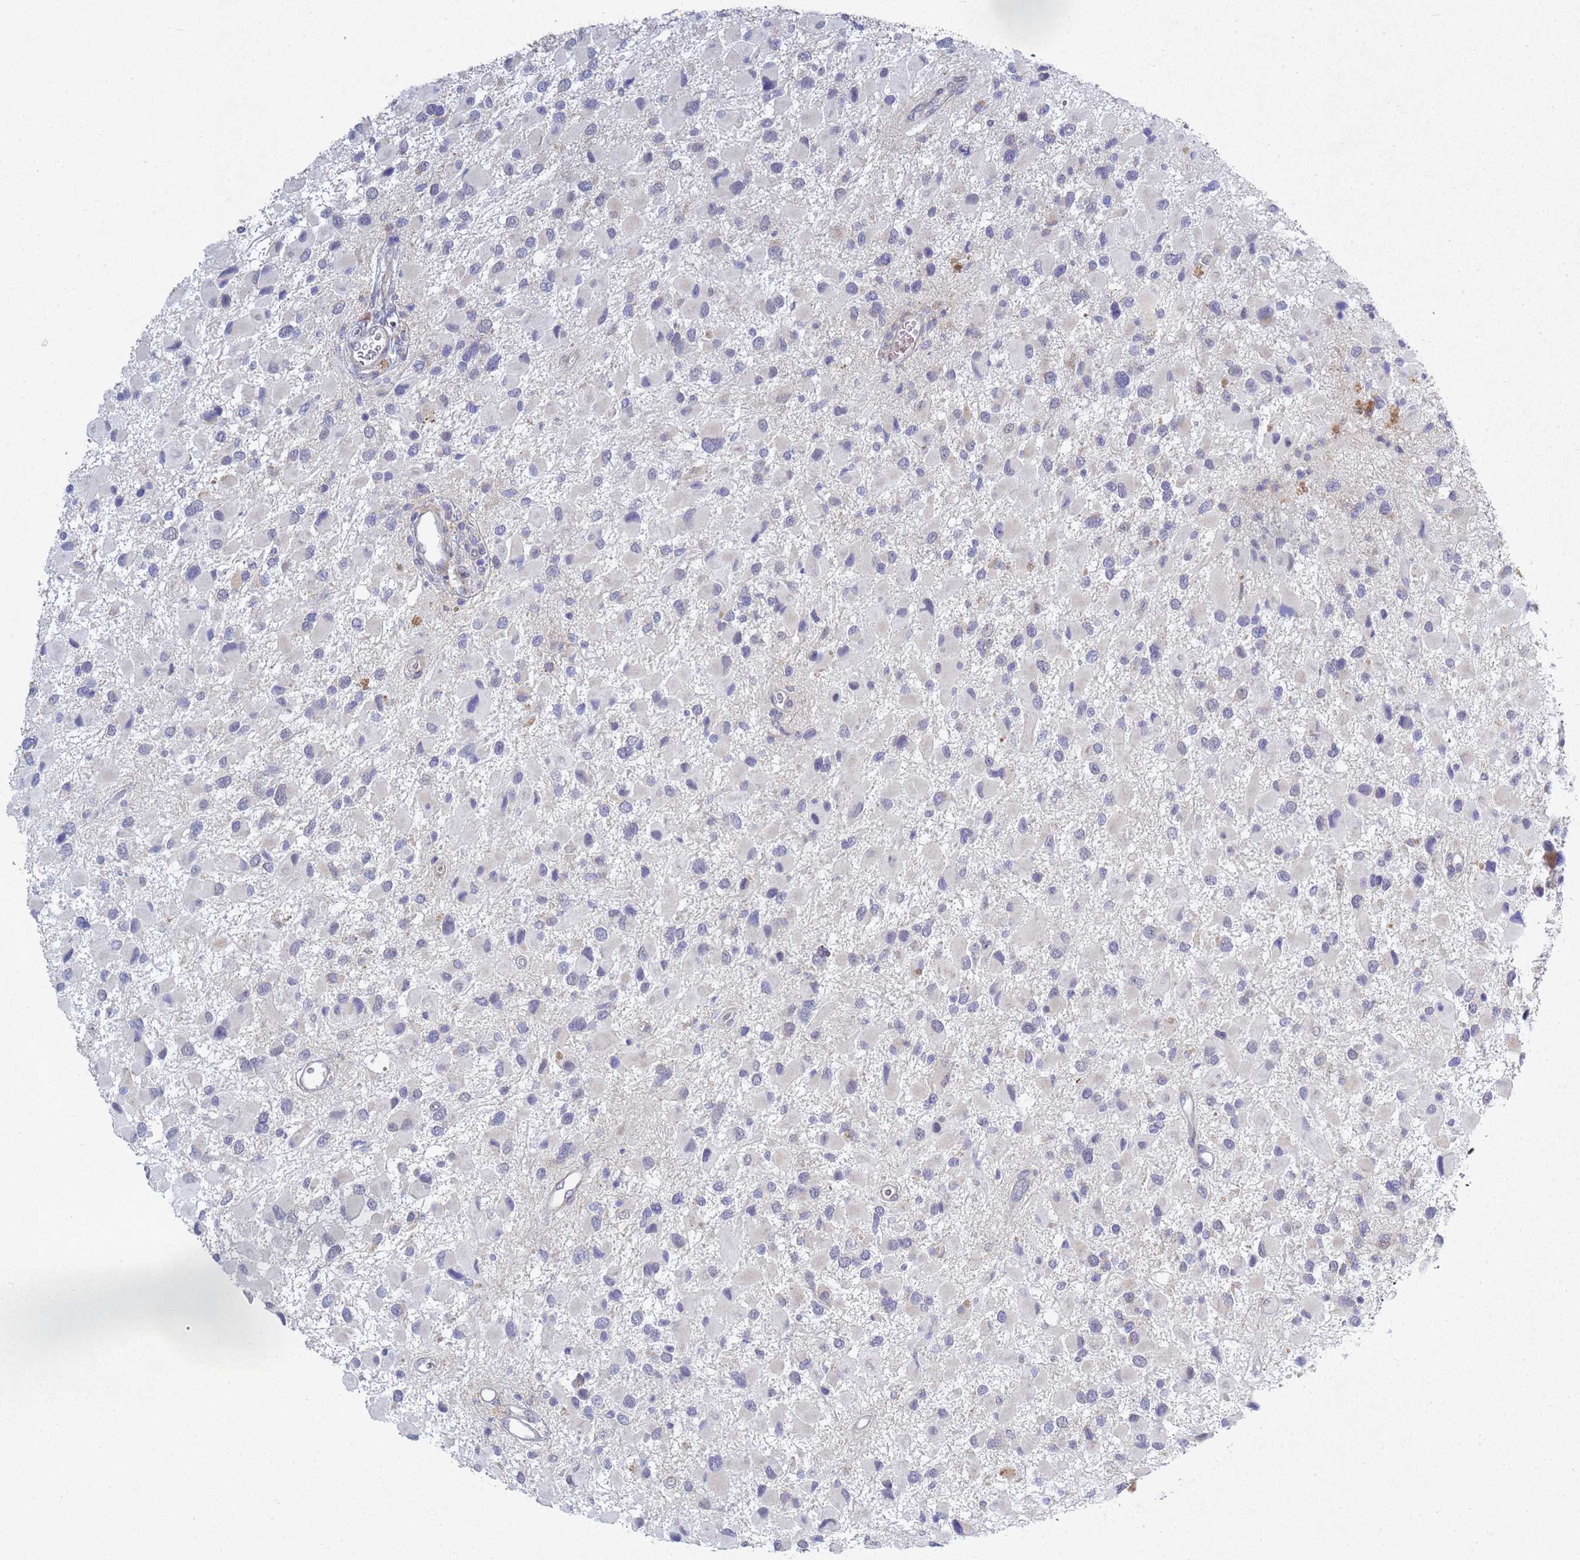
{"staining": {"intensity": "negative", "quantity": "none", "location": "none"}, "tissue": "glioma", "cell_type": "Tumor cells", "image_type": "cancer", "snomed": [{"axis": "morphology", "description": "Glioma, malignant, High grade"}, {"axis": "topography", "description": "Brain"}], "caption": "Image shows no protein expression in tumor cells of high-grade glioma (malignant) tissue.", "gene": "TNPO2", "patient": {"sex": "male", "age": 53}}